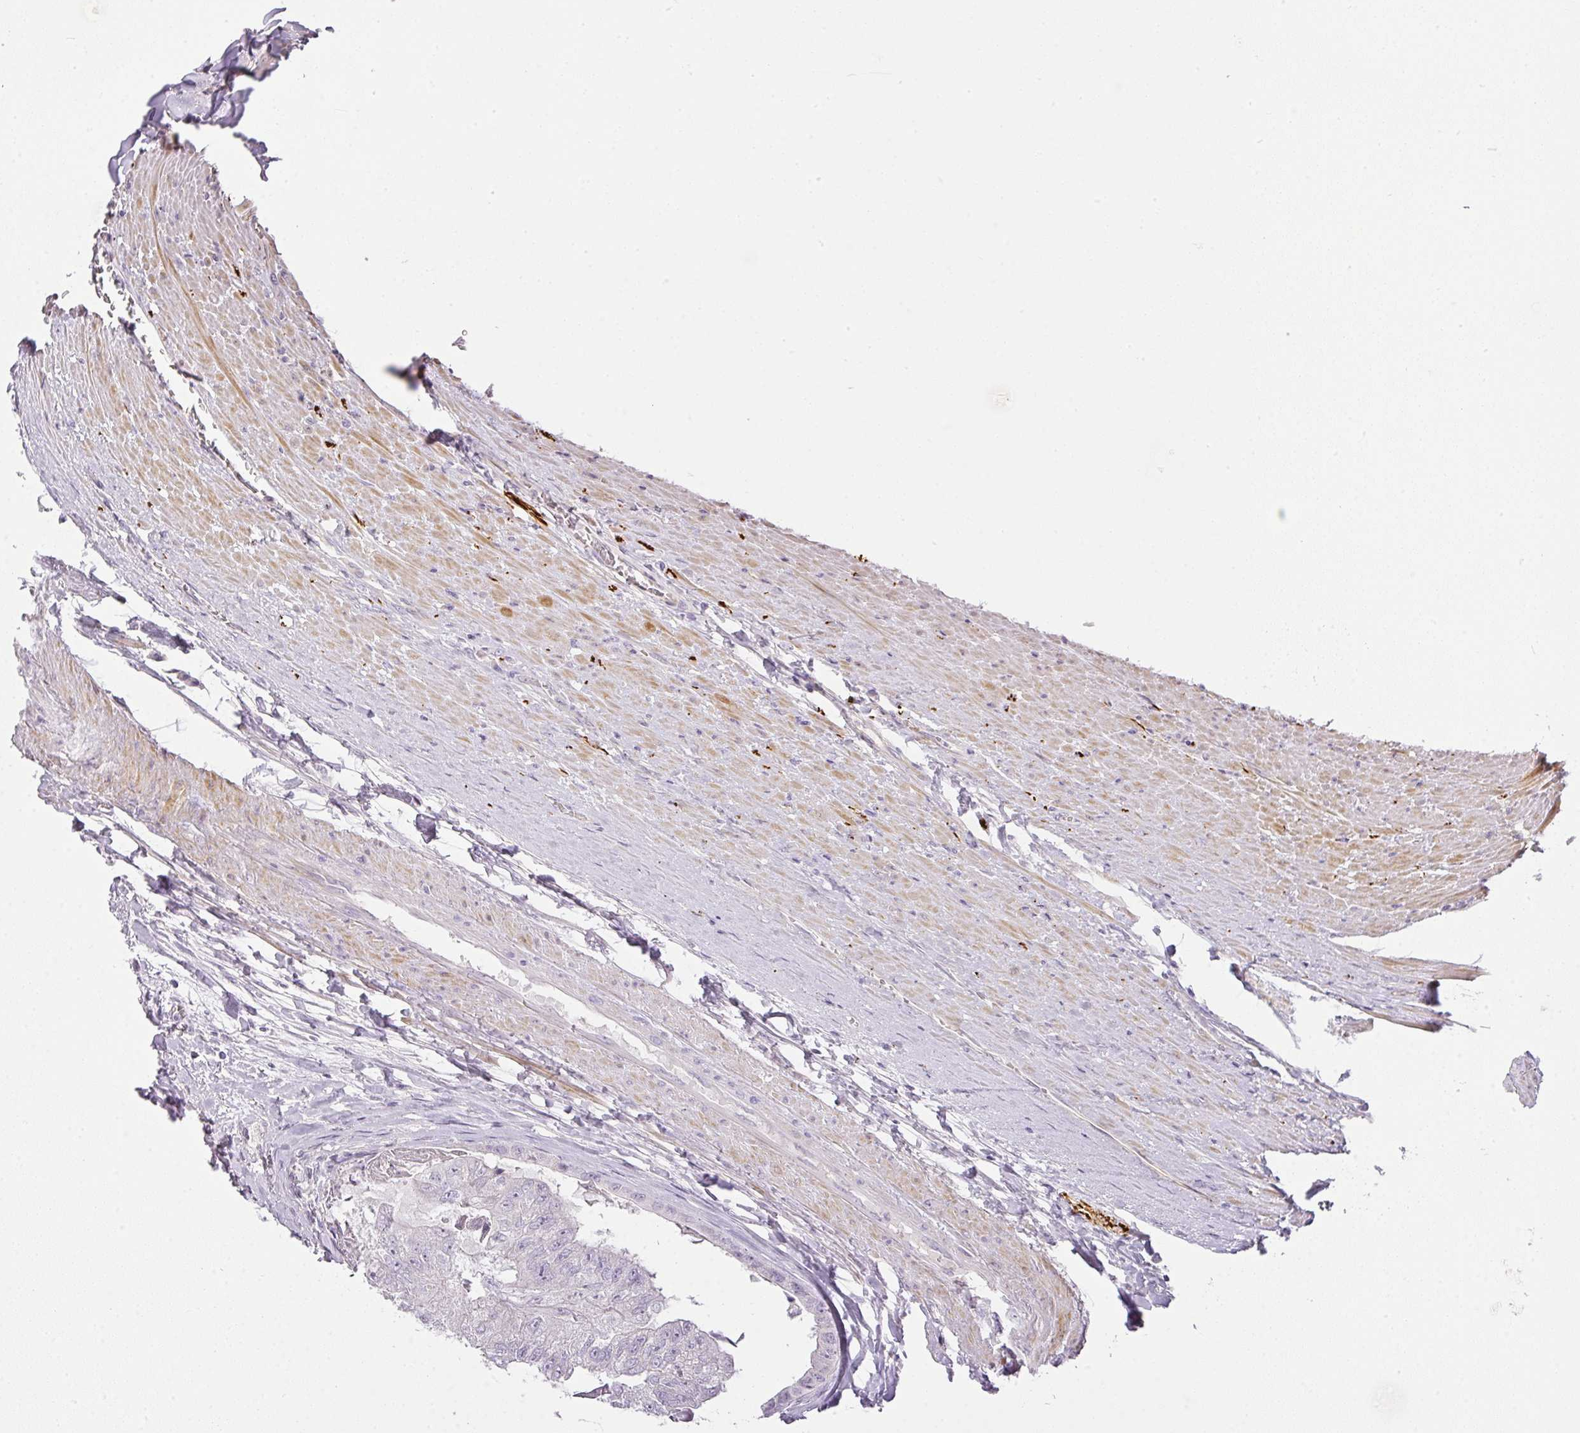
{"staining": {"intensity": "negative", "quantity": "none", "location": "none"}, "tissue": "colorectal cancer", "cell_type": "Tumor cells", "image_type": "cancer", "snomed": [{"axis": "morphology", "description": "Adenocarcinoma, NOS"}, {"axis": "topography", "description": "Colon"}], "caption": "Colorectal cancer was stained to show a protein in brown. There is no significant positivity in tumor cells.", "gene": "RAX2", "patient": {"sex": "female", "age": 67}}